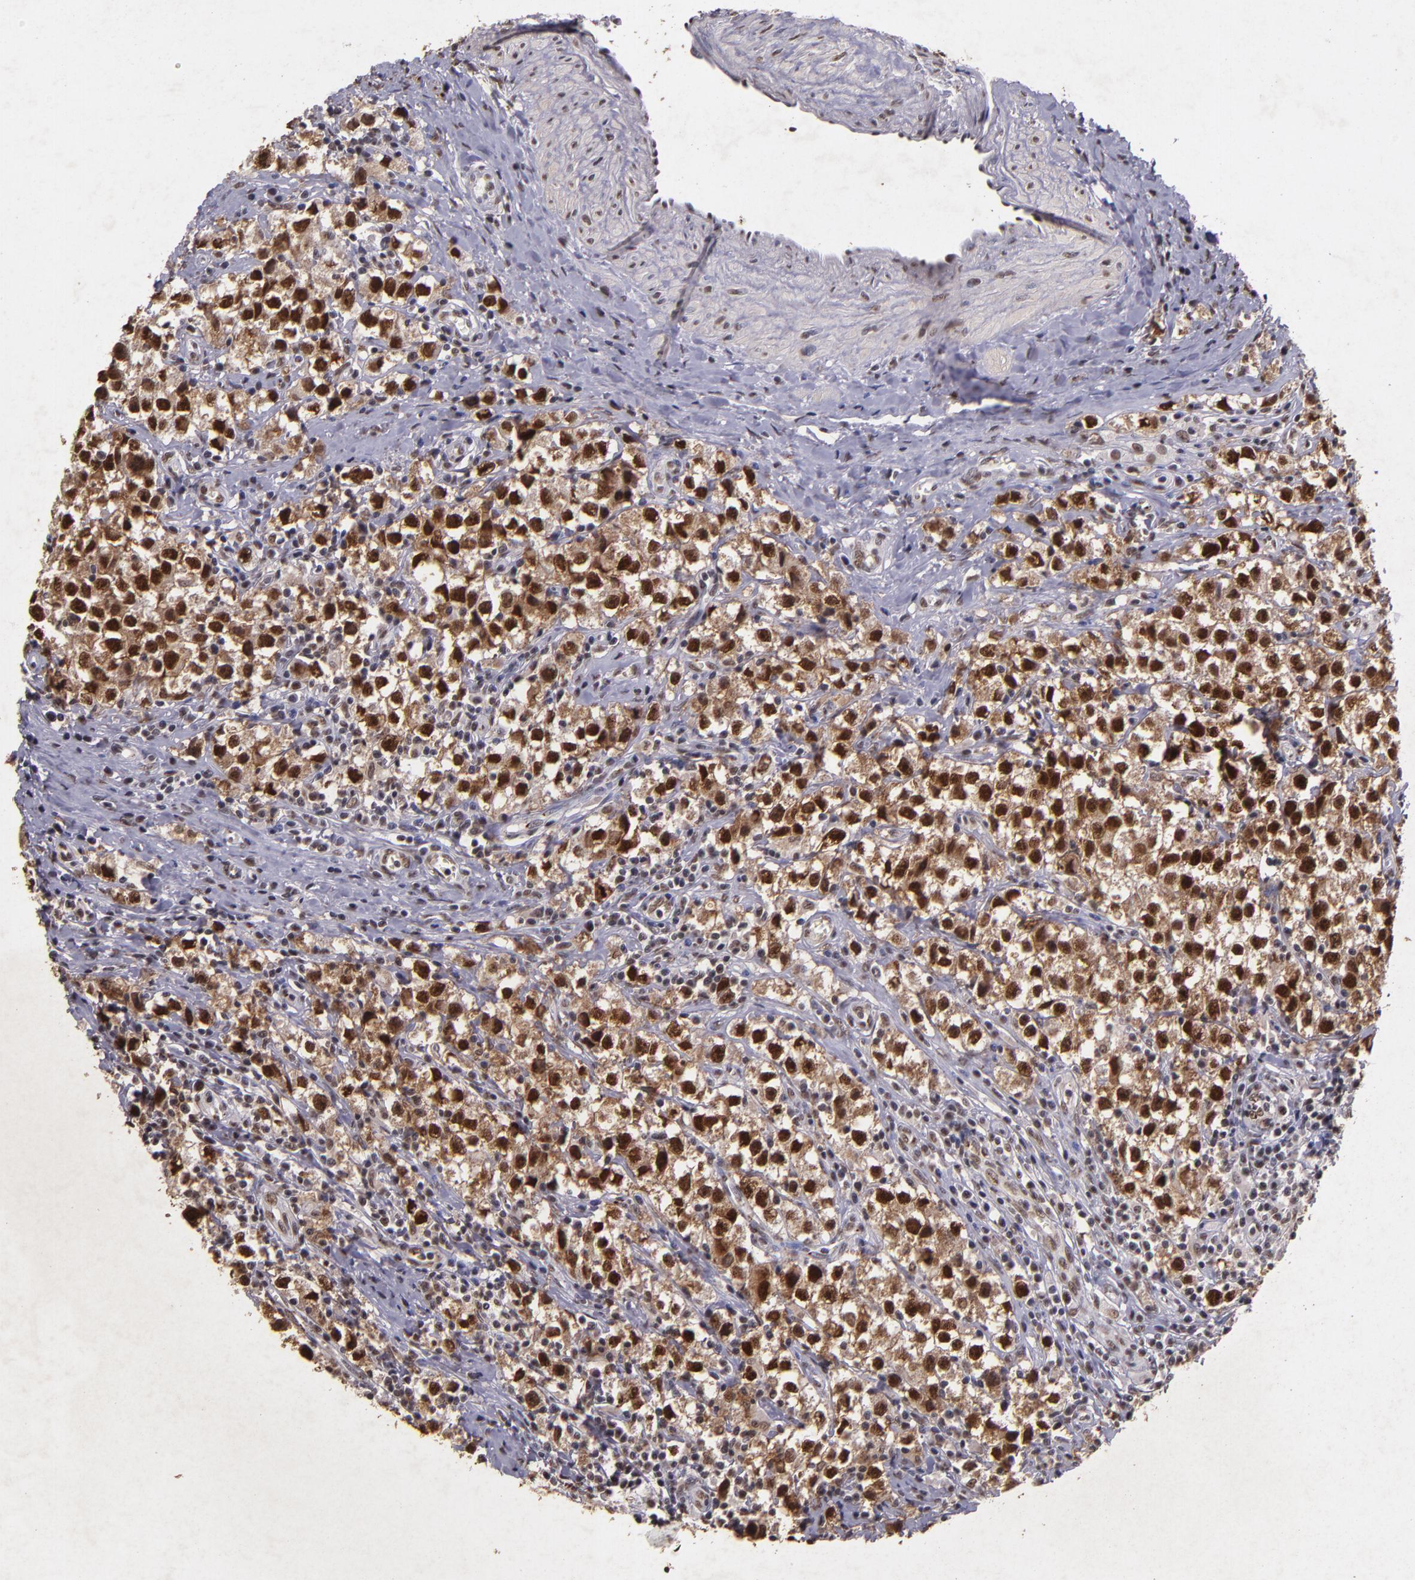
{"staining": {"intensity": "strong", "quantity": ">75%", "location": "nuclear"}, "tissue": "testis cancer", "cell_type": "Tumor cells", "image_type": "cancer", "snomed": [{"axis": "morphology", "description": "Seminoma, NOS"}, {"axis": "topography", "description": "Testis"}], "caption": "IHC histopathology image of neoplastic tissue: human seminoma (testis) stained using immunohistochemistry (IHC) shows high levels of strong protein expression localized specifically in the nuclear of tumor cells, appearing as a nuclear brown color.", "gene": "CBX3", "patient": {"sex": "male", "age": 35}}